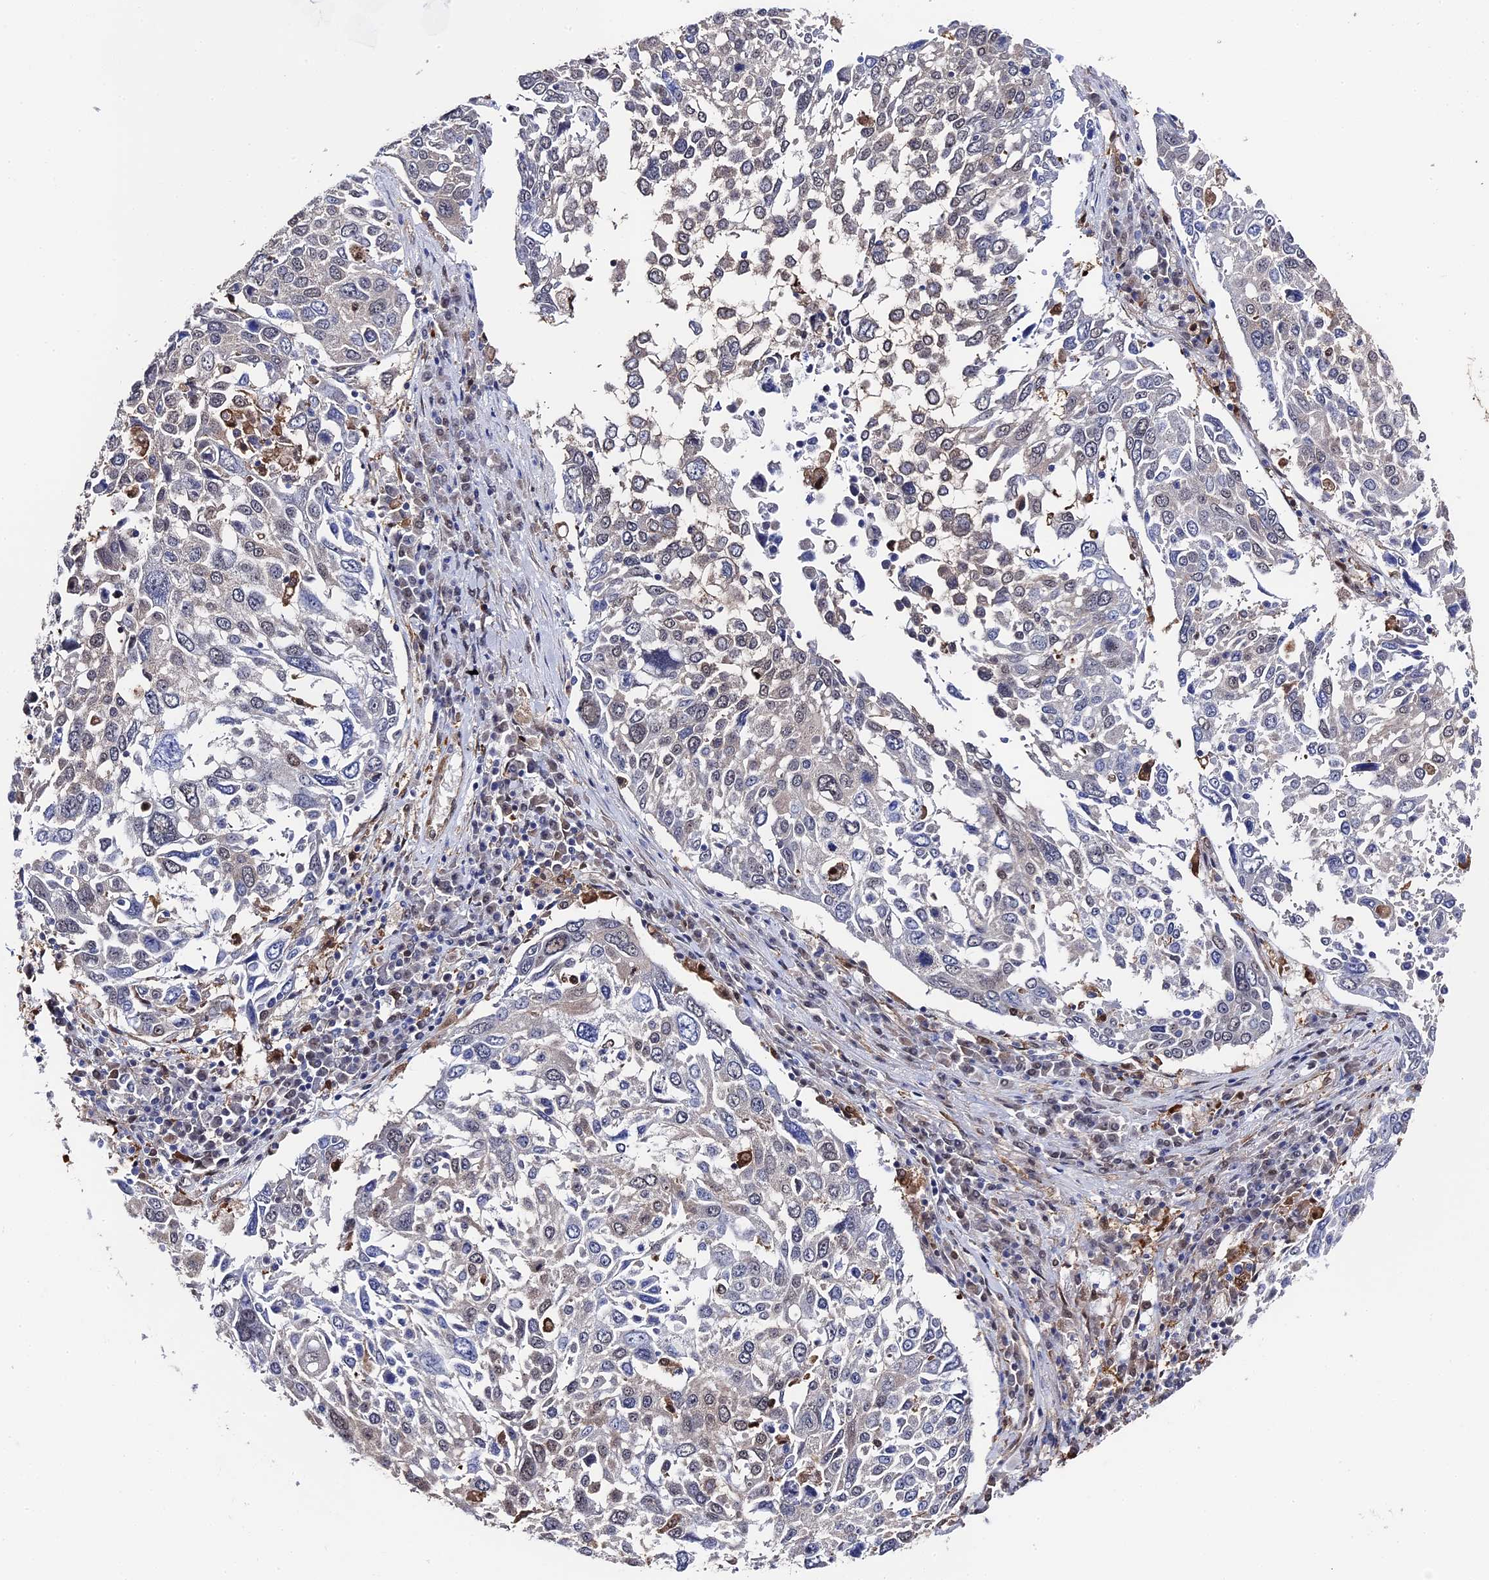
{"staining": {"intensity": "weak", "quantity": "<25%", "location": "cytoplasmic/membranous,nuclear"}, "tissue": "lung cancer", "cell_type": "Tumor cells", "image_type": "cancer", "snomed": [{"axis": "morphology", "description": "Squamous cell carcinoma, NOS"}, {"axis": "topography", "description": "Lung"}], "caption": "Immunohistochemistry micrograph of lung squamous cell carcinoma stained for a protein (brown), which exhibits no staining in tumor cells.", "gene": "RNH1", "patient": {"sex": "male", "age": 65}}